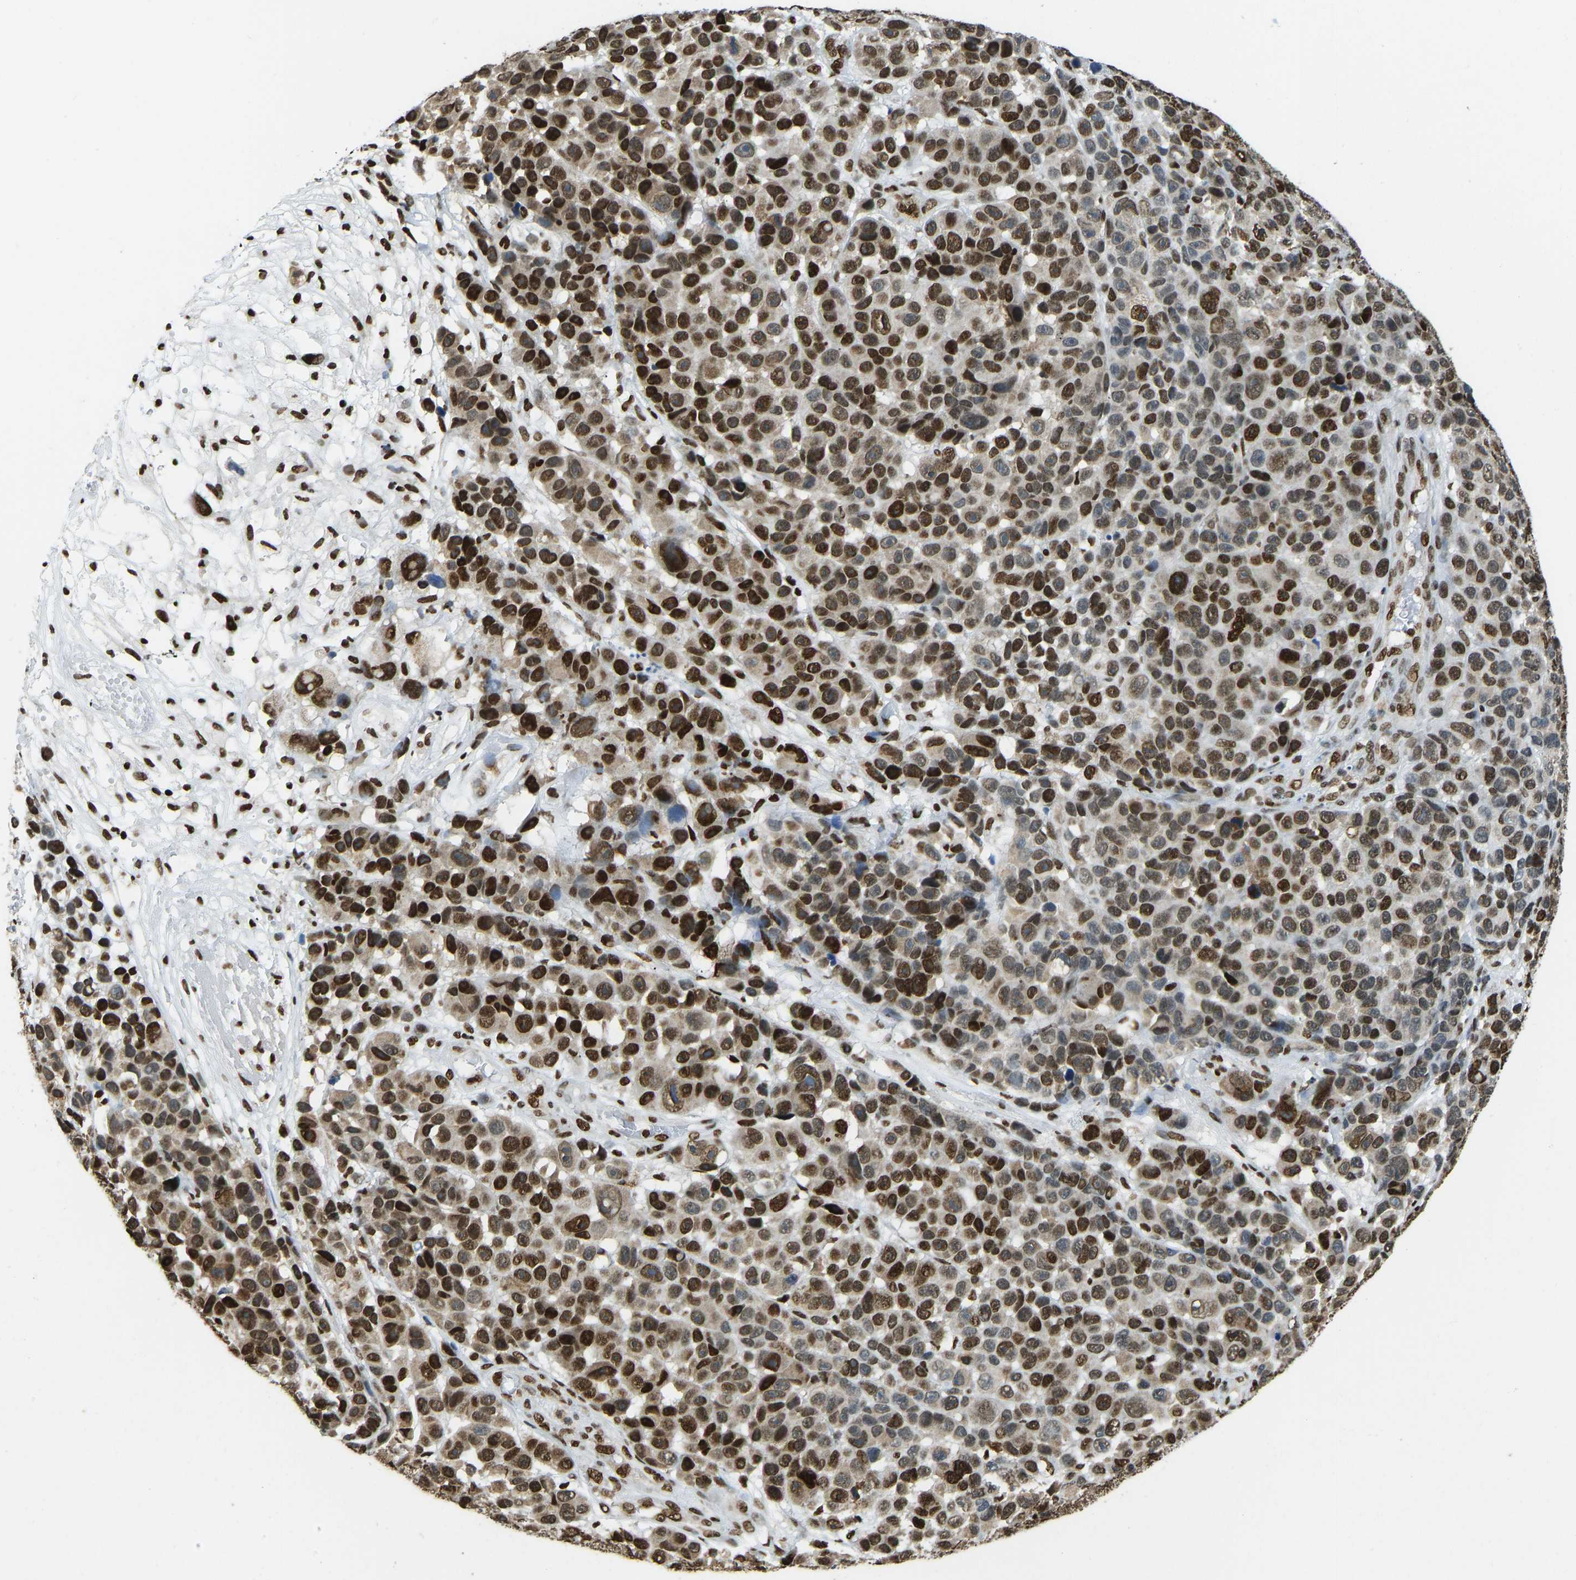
{"staining": {"intensity": "strong", "quantity": ">75%", "location": "nuclear"}, "tissue": "melanoma", "cell_type": "Tumor cells", "image_type": "cancer", "snomed": [{"axis": "morphology", "description": "Malignant melanoma, NOS"}, {"axis": "topography", "description": "Skin"}], "caption": "Immunohistochemistry histopathology image of human malignant melanoma stained for a protein (brown), which shows high levels of strong nuclear staining in about >75% of tumor cells.", "gene": "ZSCAN20", "patient": {"sex": "male", "age": 53}}